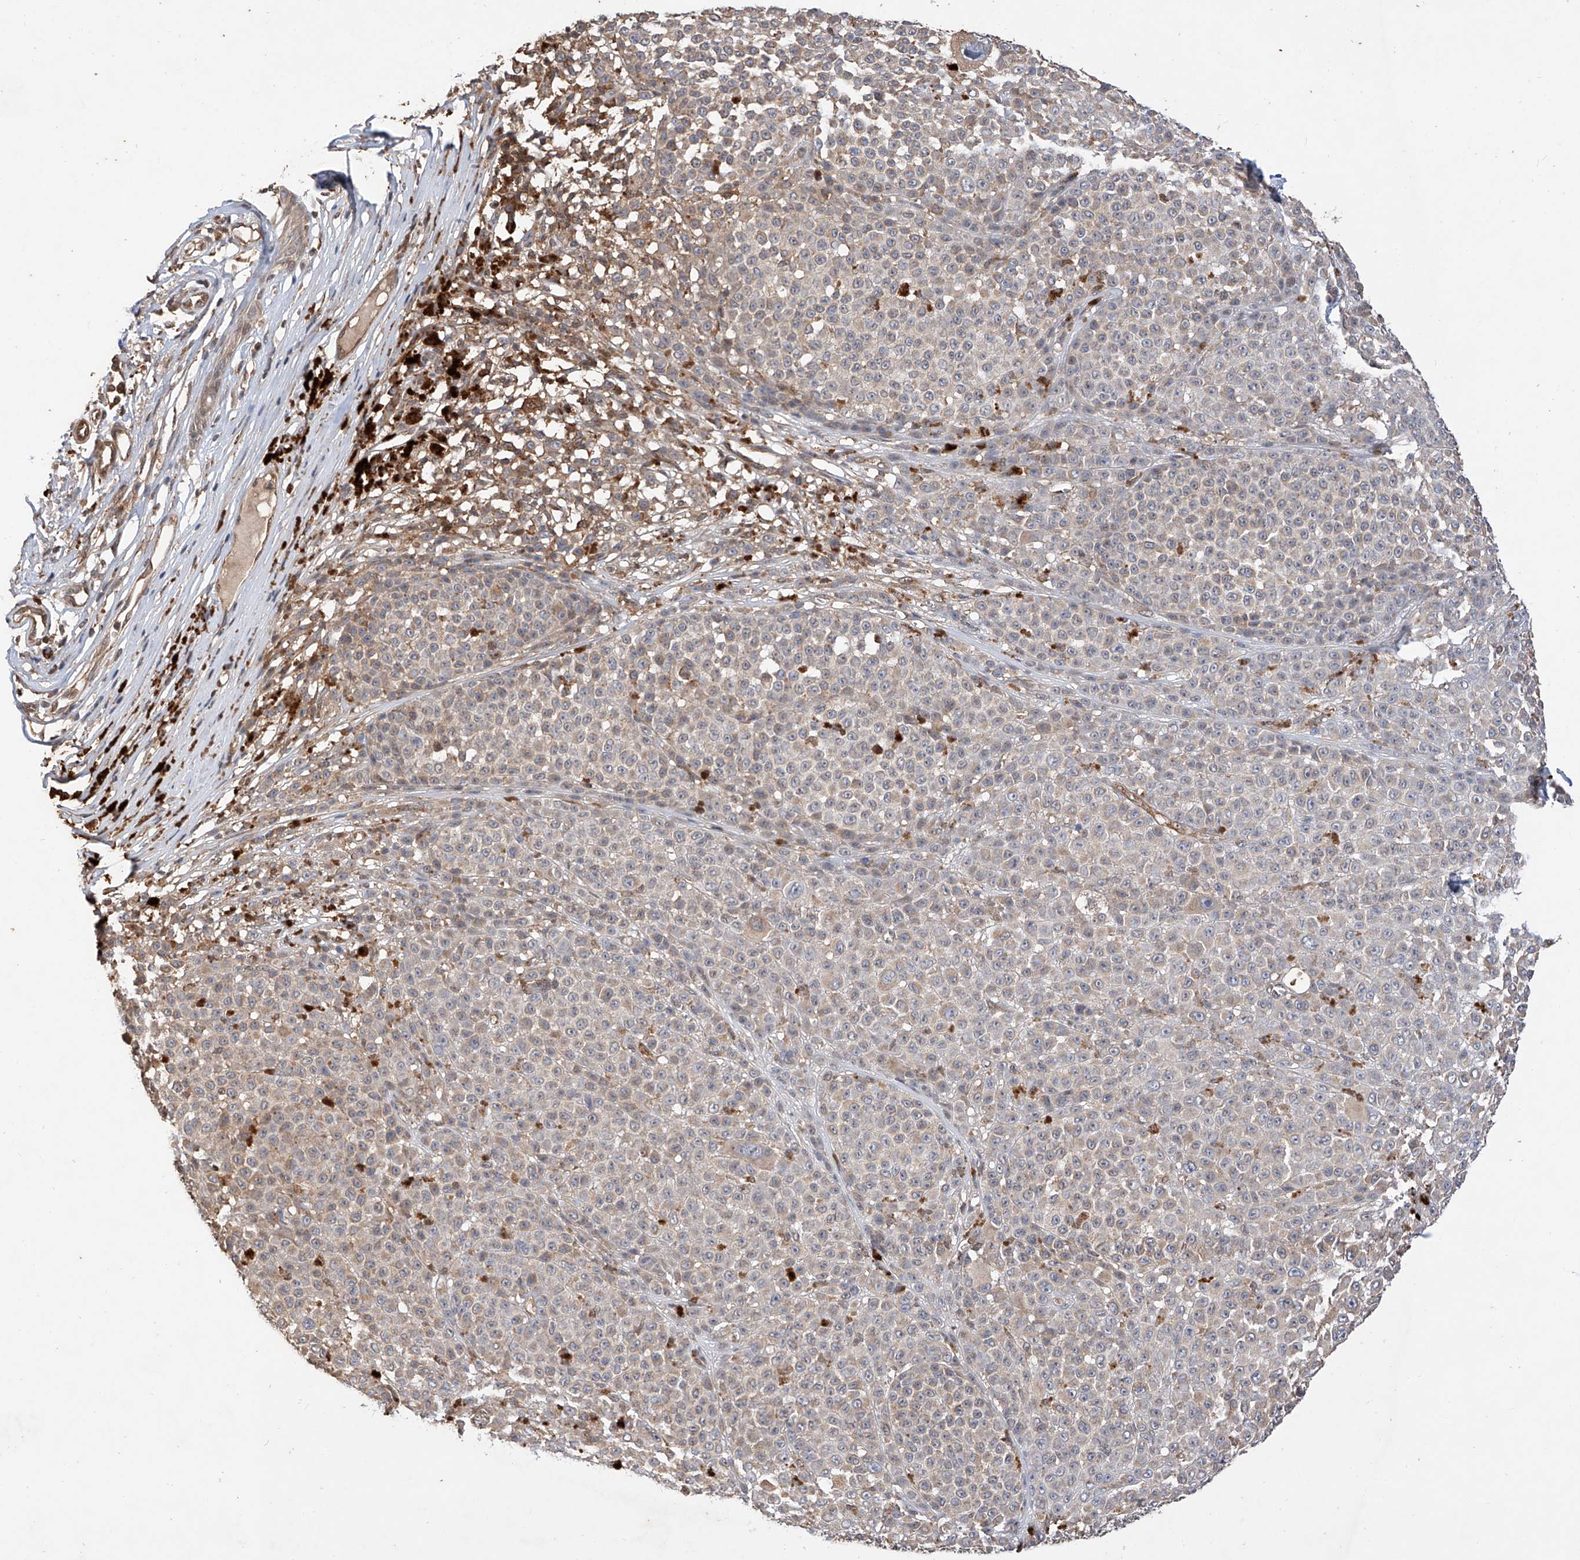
{"staining": {"intensity": "negative", "quantity": "none", "location": "none"}, "tissue": "melanoma", "cell_type": "Tumor cells", "image_type": "cancer", "snomed": [{"axis": "morphology", "description": "Malignant melanoma, NOS"}, {"axis": "topography", "description": "Skin"}], "caption": "DAB immunohistochemical staining of human malignant melanoma shows no significant positivity in tumor cells. (IHC, brightfield microscopy, high magnification).", "gene": "RILPL2", "patient": {"sex": "female", "age": 94}}